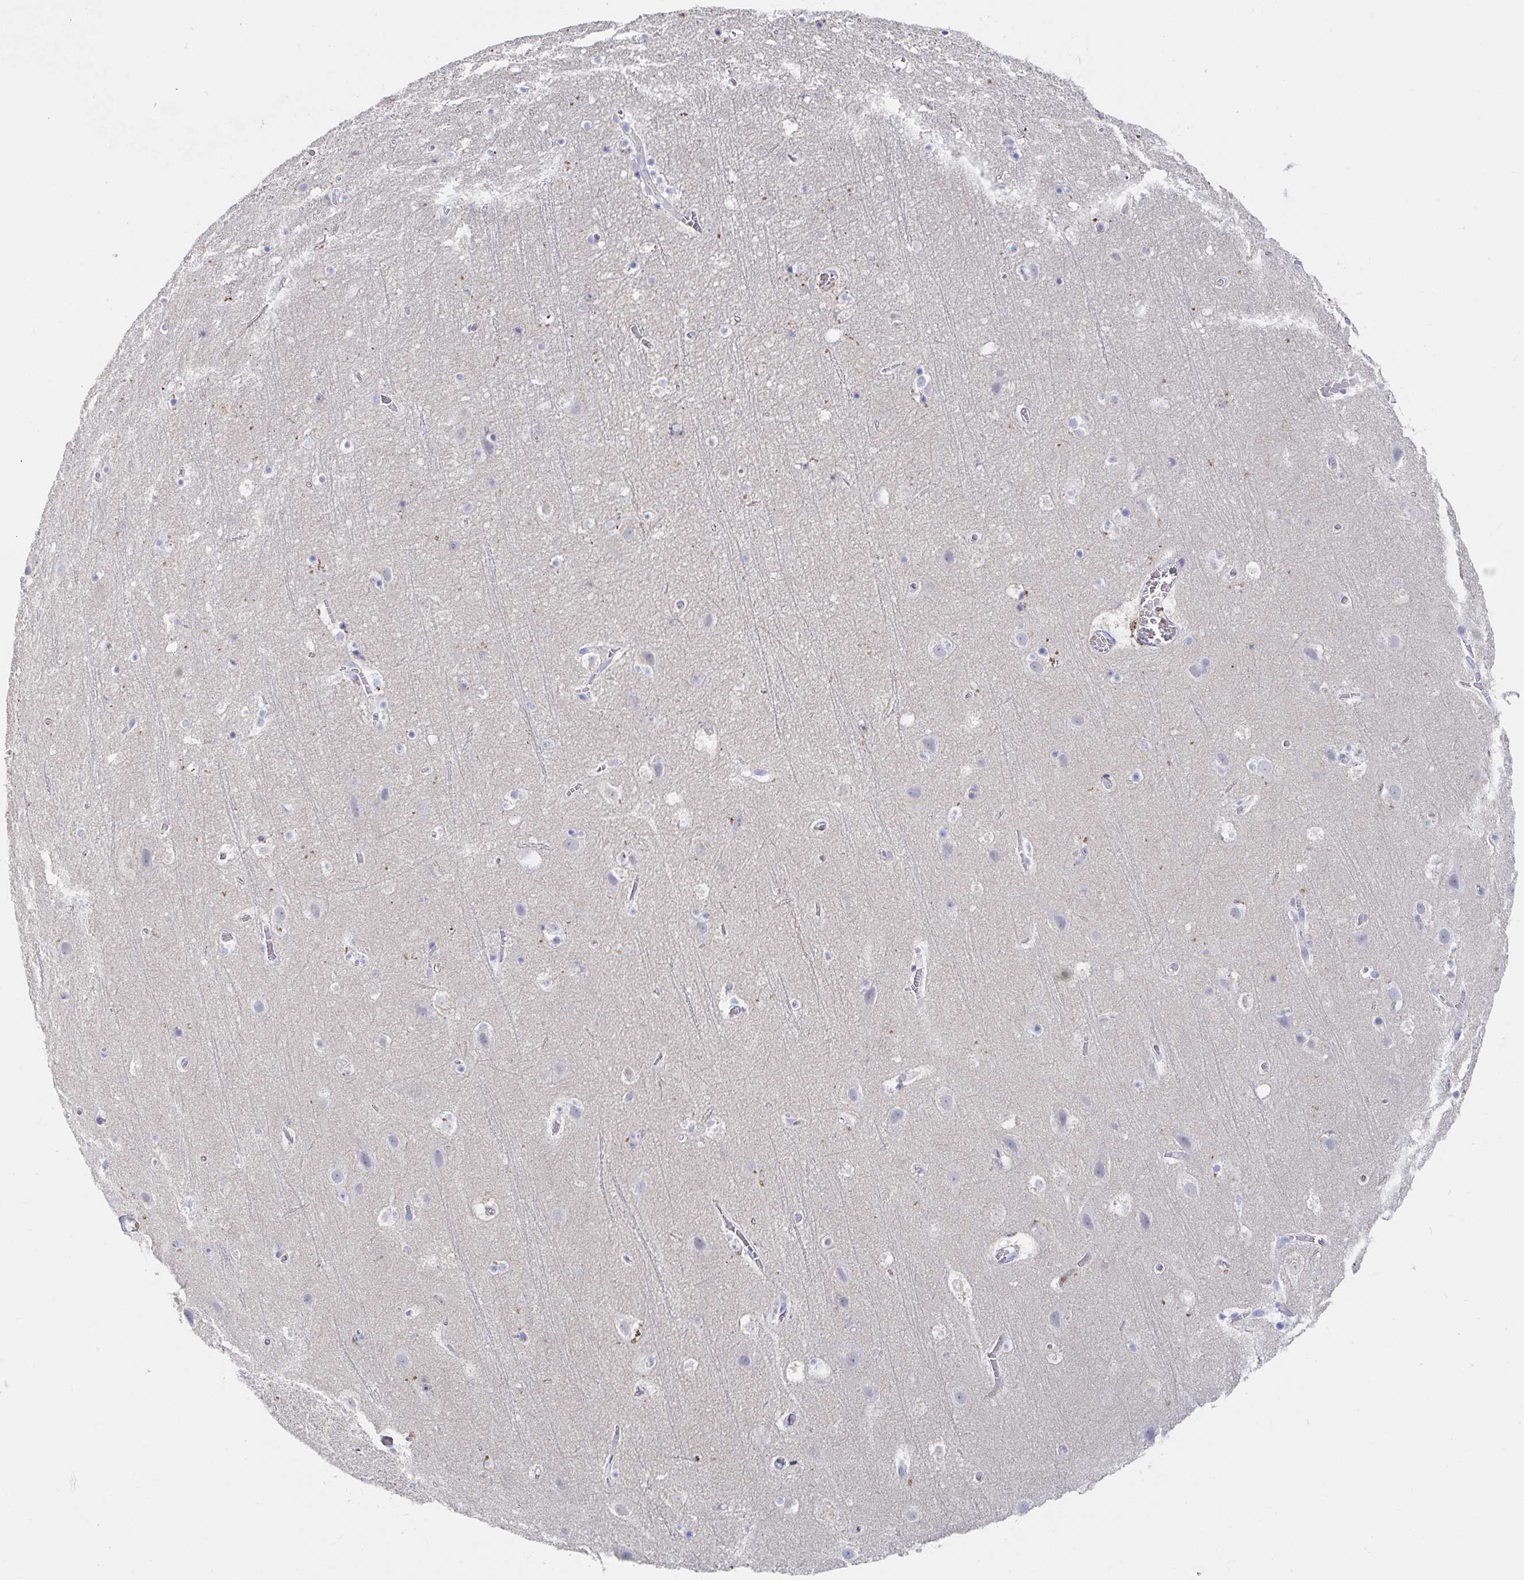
{"staining": {"intensity": "negative", "quantity": "none", "location": "none"}, "tissue": "cerebral cortex", "cell_type": "Endothelial cells", "image_type": "normal", "snomed": [{"axis": "morphology", "description": "Normal tissue, NOS"}, {"axis": "topography", "description": "Cerebral cortex"}], "caption": "Image shows no protein positivity in endothelial cells of normal cerebral cortex. Nuclei are stained in blue.", "gene": "ZNF100", "patient": {"sex": "female", "age": 42}}